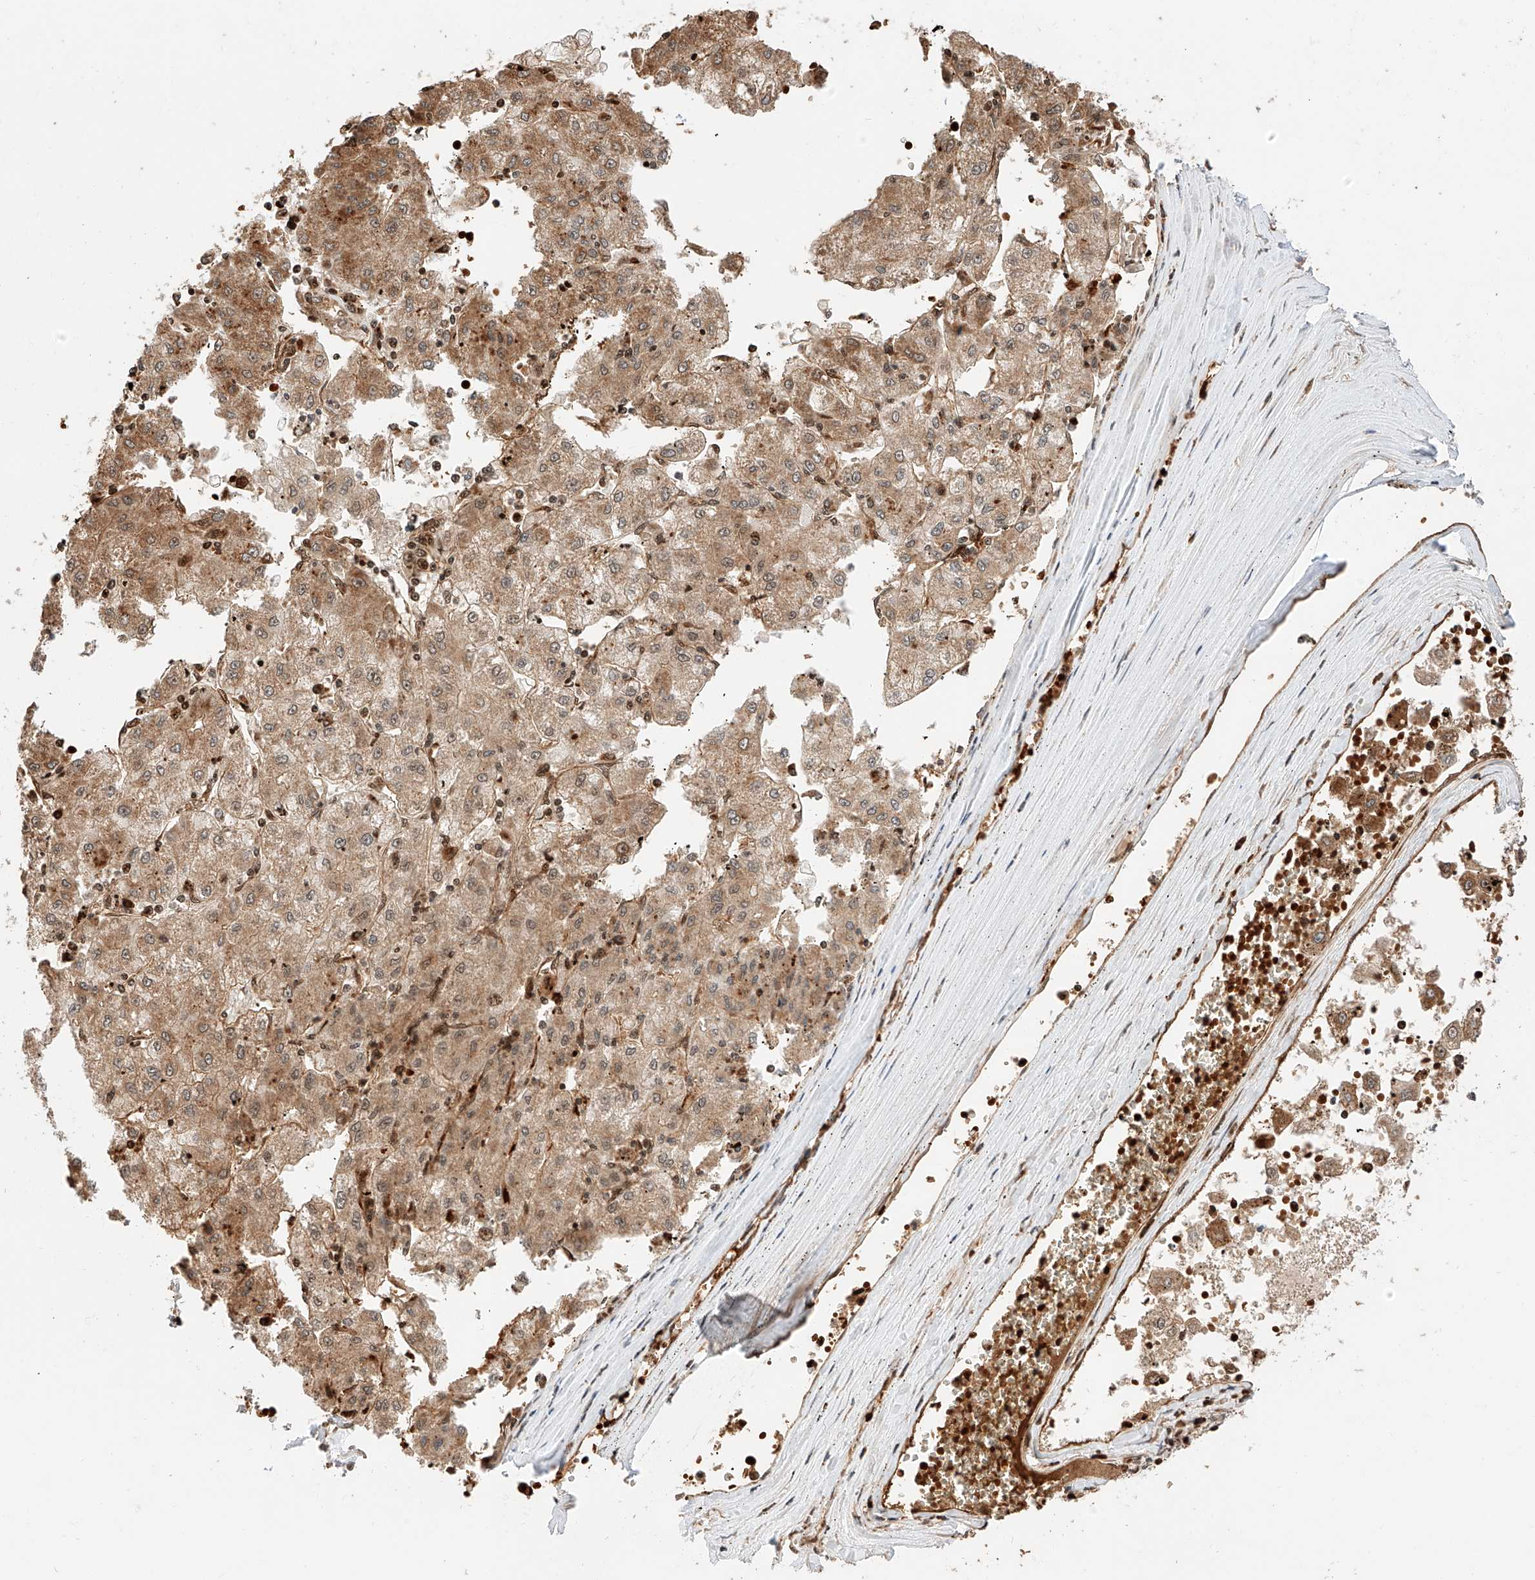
{"staining": {"intensity": "moderate", "quantity": ">75%", "location": "cytoplasmic/membranous"}, "tissue": "liver cancer", "cell_type": "Tumor cells", "image_type": "cancer", "snomed": [{"axis": "morphology", "description": "Carcinoma, Hepatocellular, NOS"}, {"axis": "topography", "description": "Liver"}], "caption": "Hepatocellular carcinoma (liver) was stained to show a protein in brown. There is medium levels of moderate cytoplasmic/membranous staining in approximately >75% of tumor cells. (Brightfield microscopy of DAB IHC at high magnification).", "gene": "THTPA", "patient": {"sex": "male", "age": 72}}